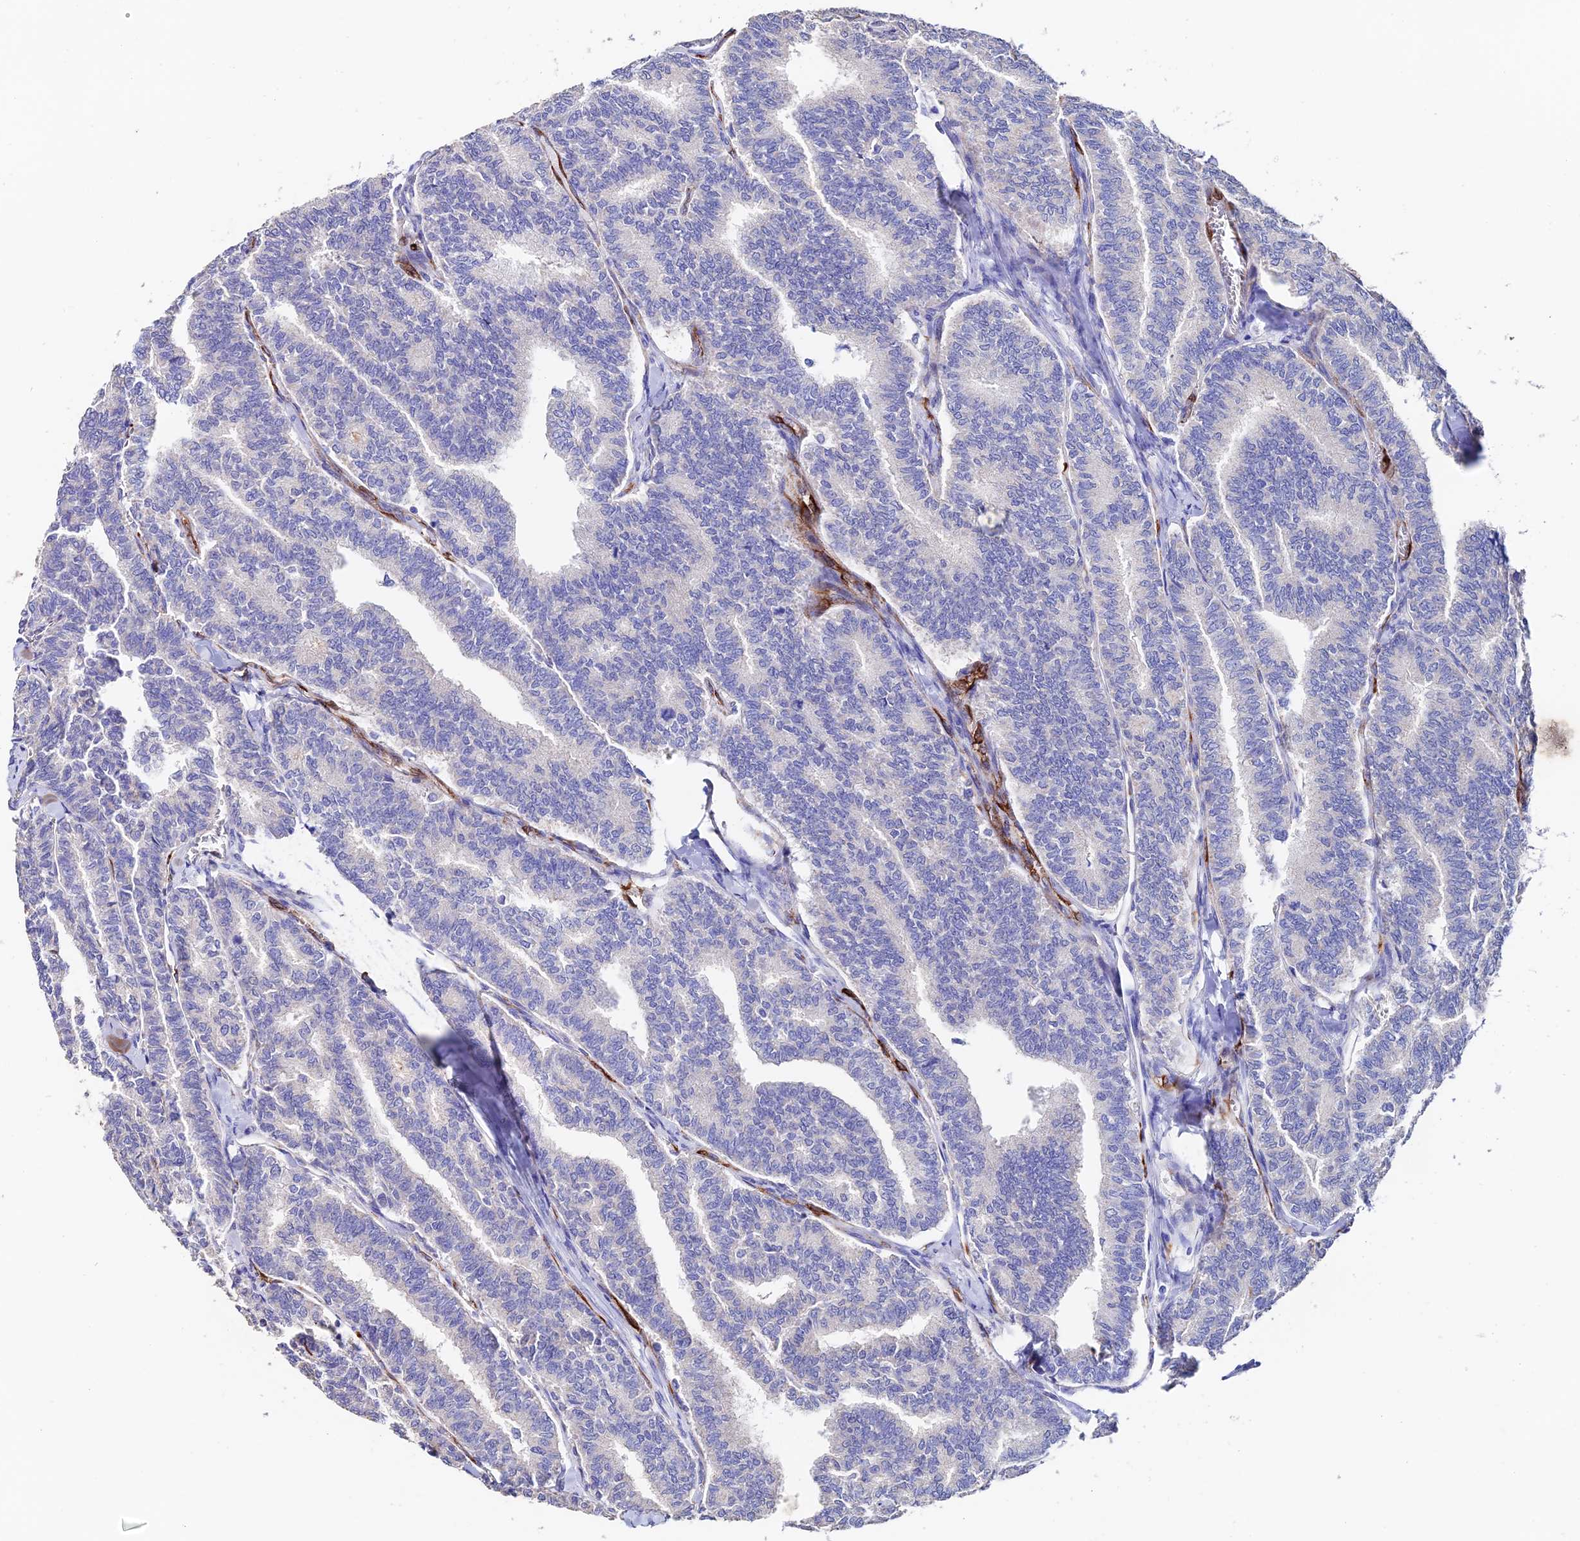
{"staining": {"intensity": "negative", "quantity": "none", "location": "none"}, "tissue": "thyroid cancer", "cell_type": "Tumor cells", "image_type": "cancer", "snomed": [{"axis": "morphology", "description": "Papillary adenocarcinoma, NOS"}, {"axis": "topography", "description": "Thyroid gland"}], "caption": "This is a histopathology image of immunohistochemistry staining of papillary adenocarcinoma (thyroid), which shows no expression in tumor cells.", "gene": "ESM1", "patient": {"sex": "female", "age": 35}}